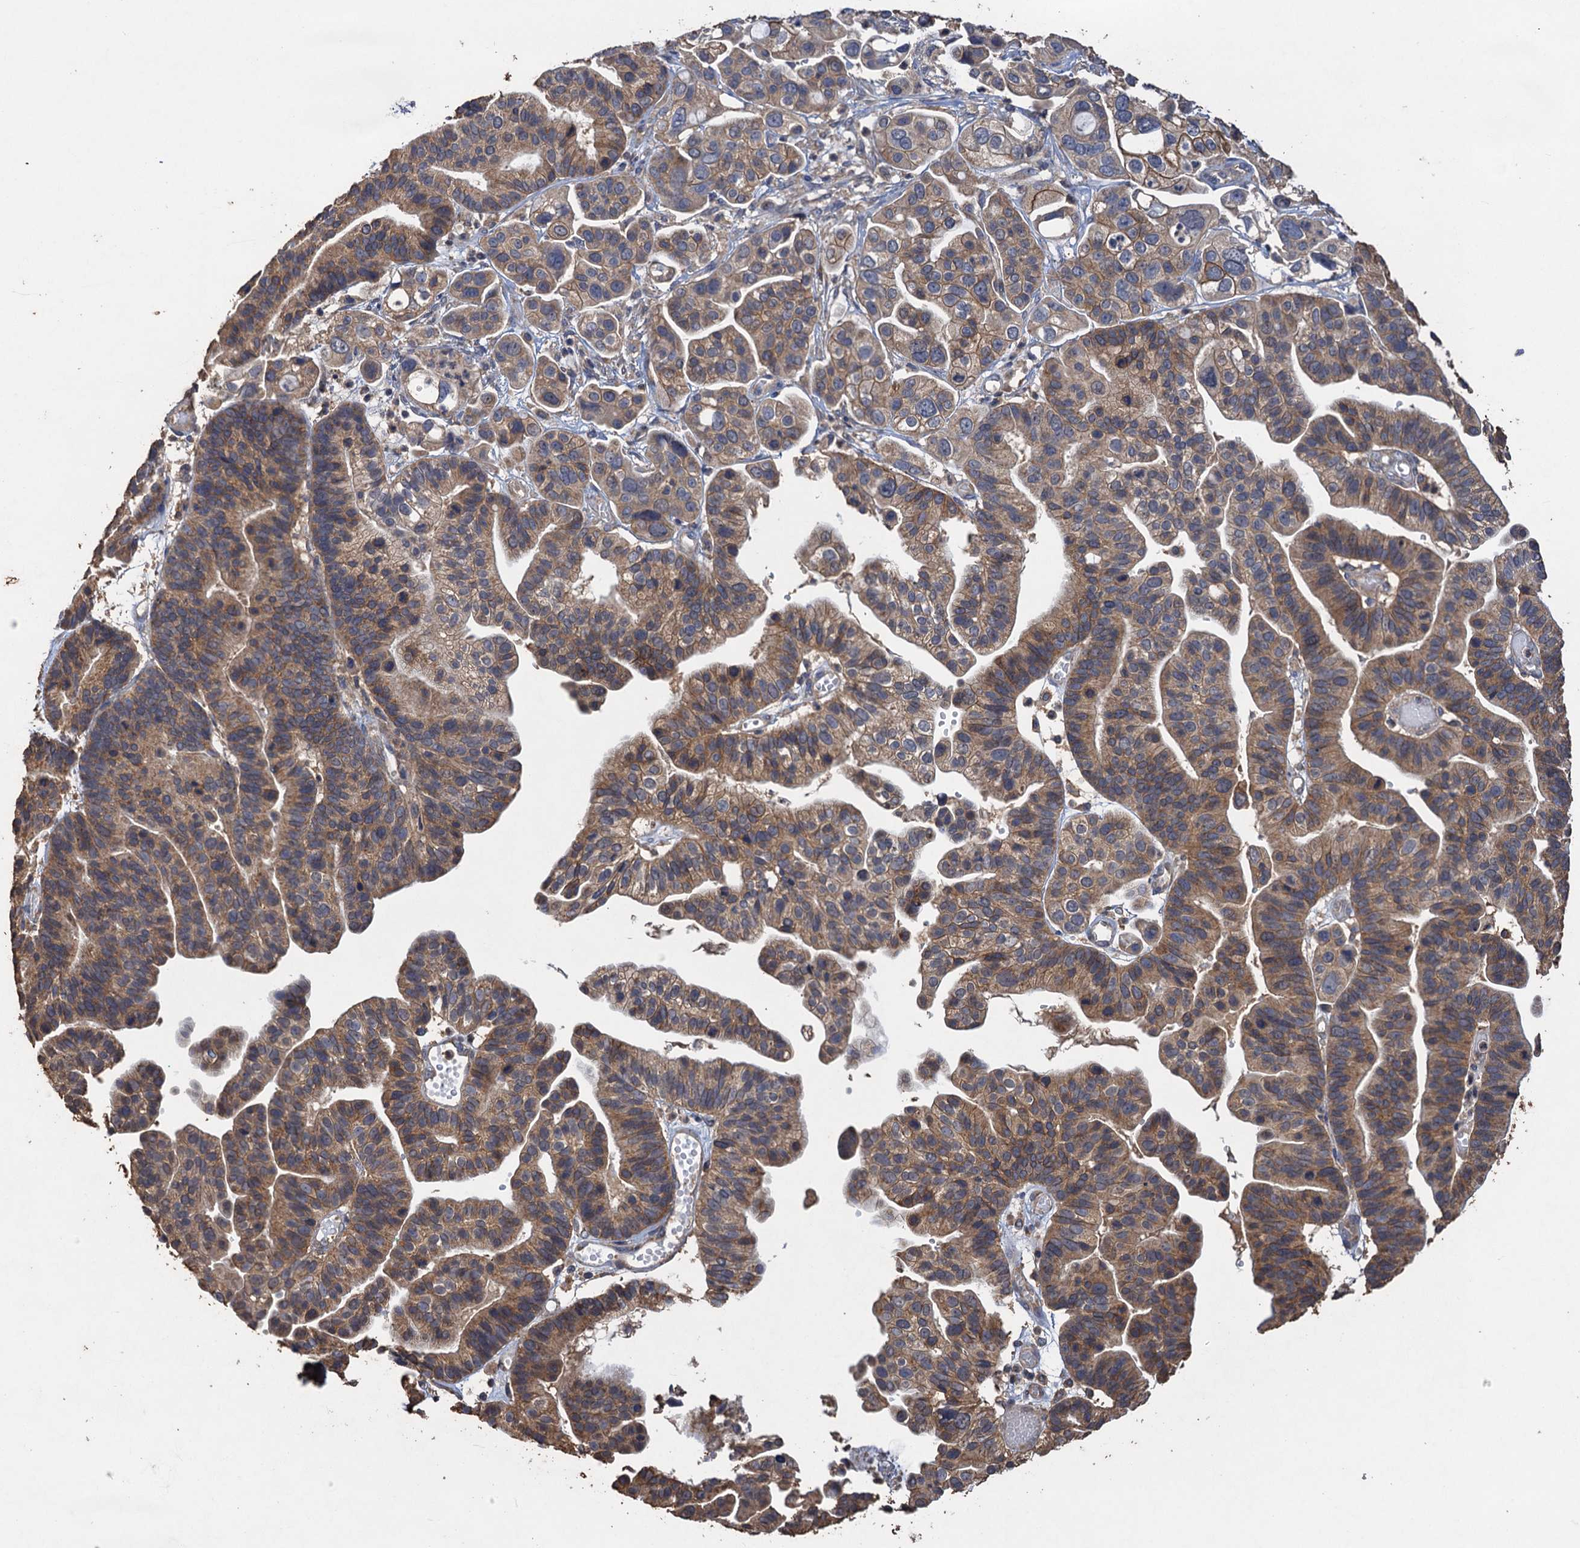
{"staining": {"intensity": "moderate", "quantity": ">75%", "location": "cytoplasmic/membranous"}, "tissue": "ovarian cancer", "cell_type": "Tumor cells", "image_type": "cancer", "snomed": [{"axis": "morphology", "description": "Cystadenocarcinoma, serous, NOS"}, {"axis": "topography", "description": "Ovary"}], "caption": "Tumor cells exhibit medium levels of moderate cytoplasmic/membranous expression in about >75% of cells in human ovarian cancer.", "gene": "SCUBE3", "patient": {"sex": "female", "age": 56}}